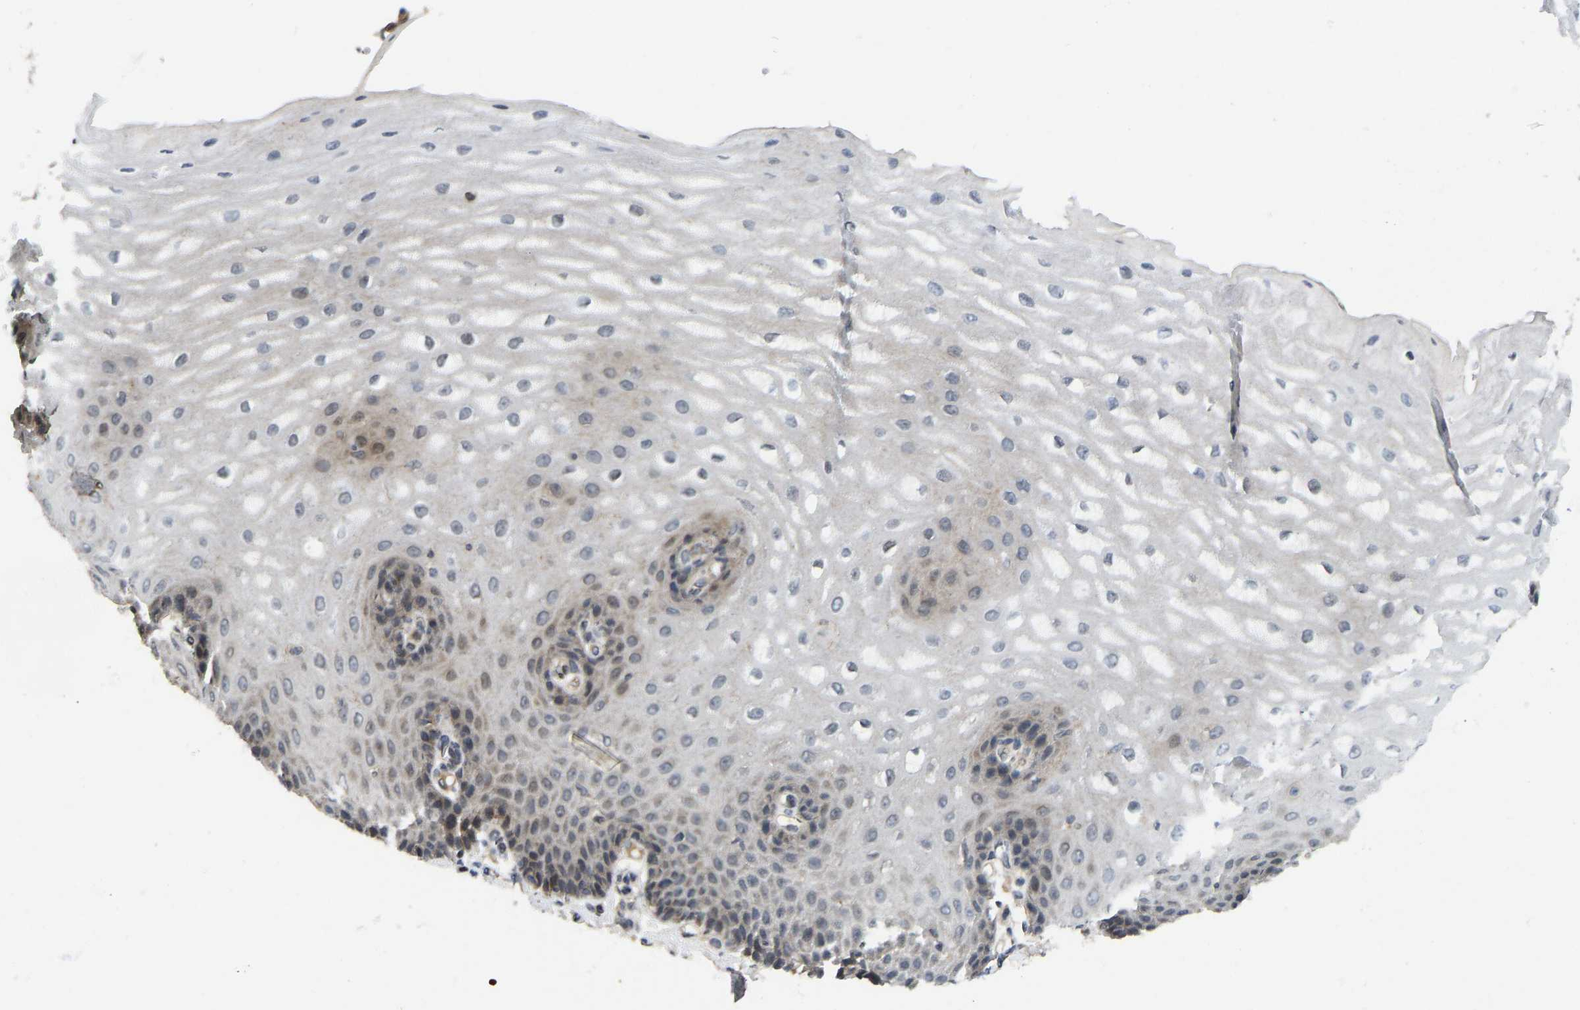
{"staining": {"intensity": "moderate", "quantity": "25%-75%", "location": "cytoplasmic/membranous"}, "tissue": "esophagus", "cell_type": "Squamous epithelial cells", "image_type": "normal", "snomed": [{"axis": "morphology", "description": "Normal tissue, NOS"}, {"axis": "topography", "description": "Esophagus"}], "caption": "Benign esophagus shows moderate cytoplasmic/membranous positivity in approximately 25%-75% of squamous epithelial cells The protein of interest is shown in brown color, while the nuclei are stained blue..", "gene": "NDRG3", "patient": {"sex": "male", "age": 54}}